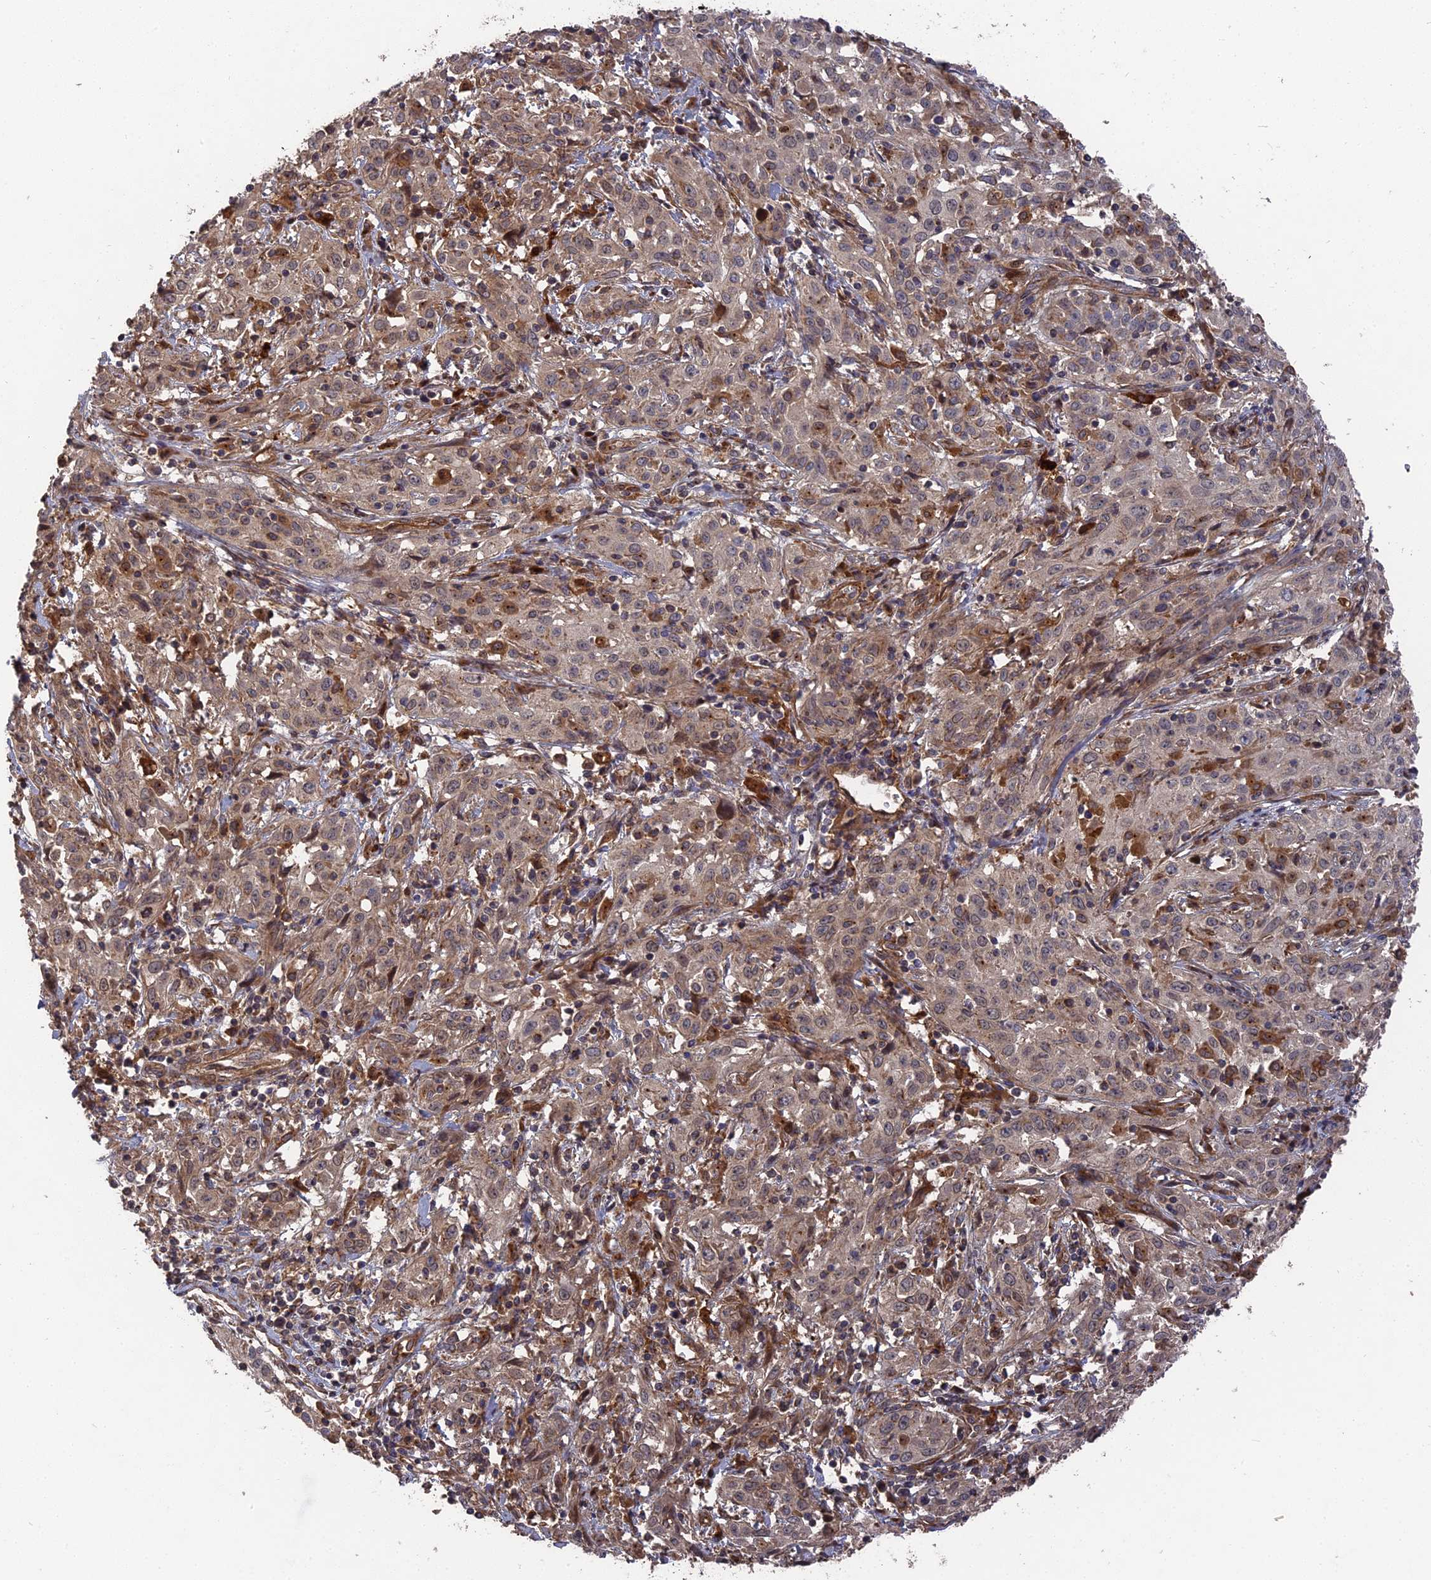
{"staining": {"intensity": "negative", "quantity": "none", "location": "none"}, "tissue": "cervical cancer", "cell_type": "Tumor cells", "image_type": "cancer", "snomed": [{"axis": "morphology", "description": "Squamous cell carcinoma, NOS"}, {"axis": "topography", "description": "Cervix"}], "caption": "Immunohistochemistry (IHC) histopathology image of cervical cancer (squamous cell carcinoma) stained for a protein (brown), which shows no expression in tumor cells.", "gene": "DEF8", "patient": {"sex": "female", "age": 57}}